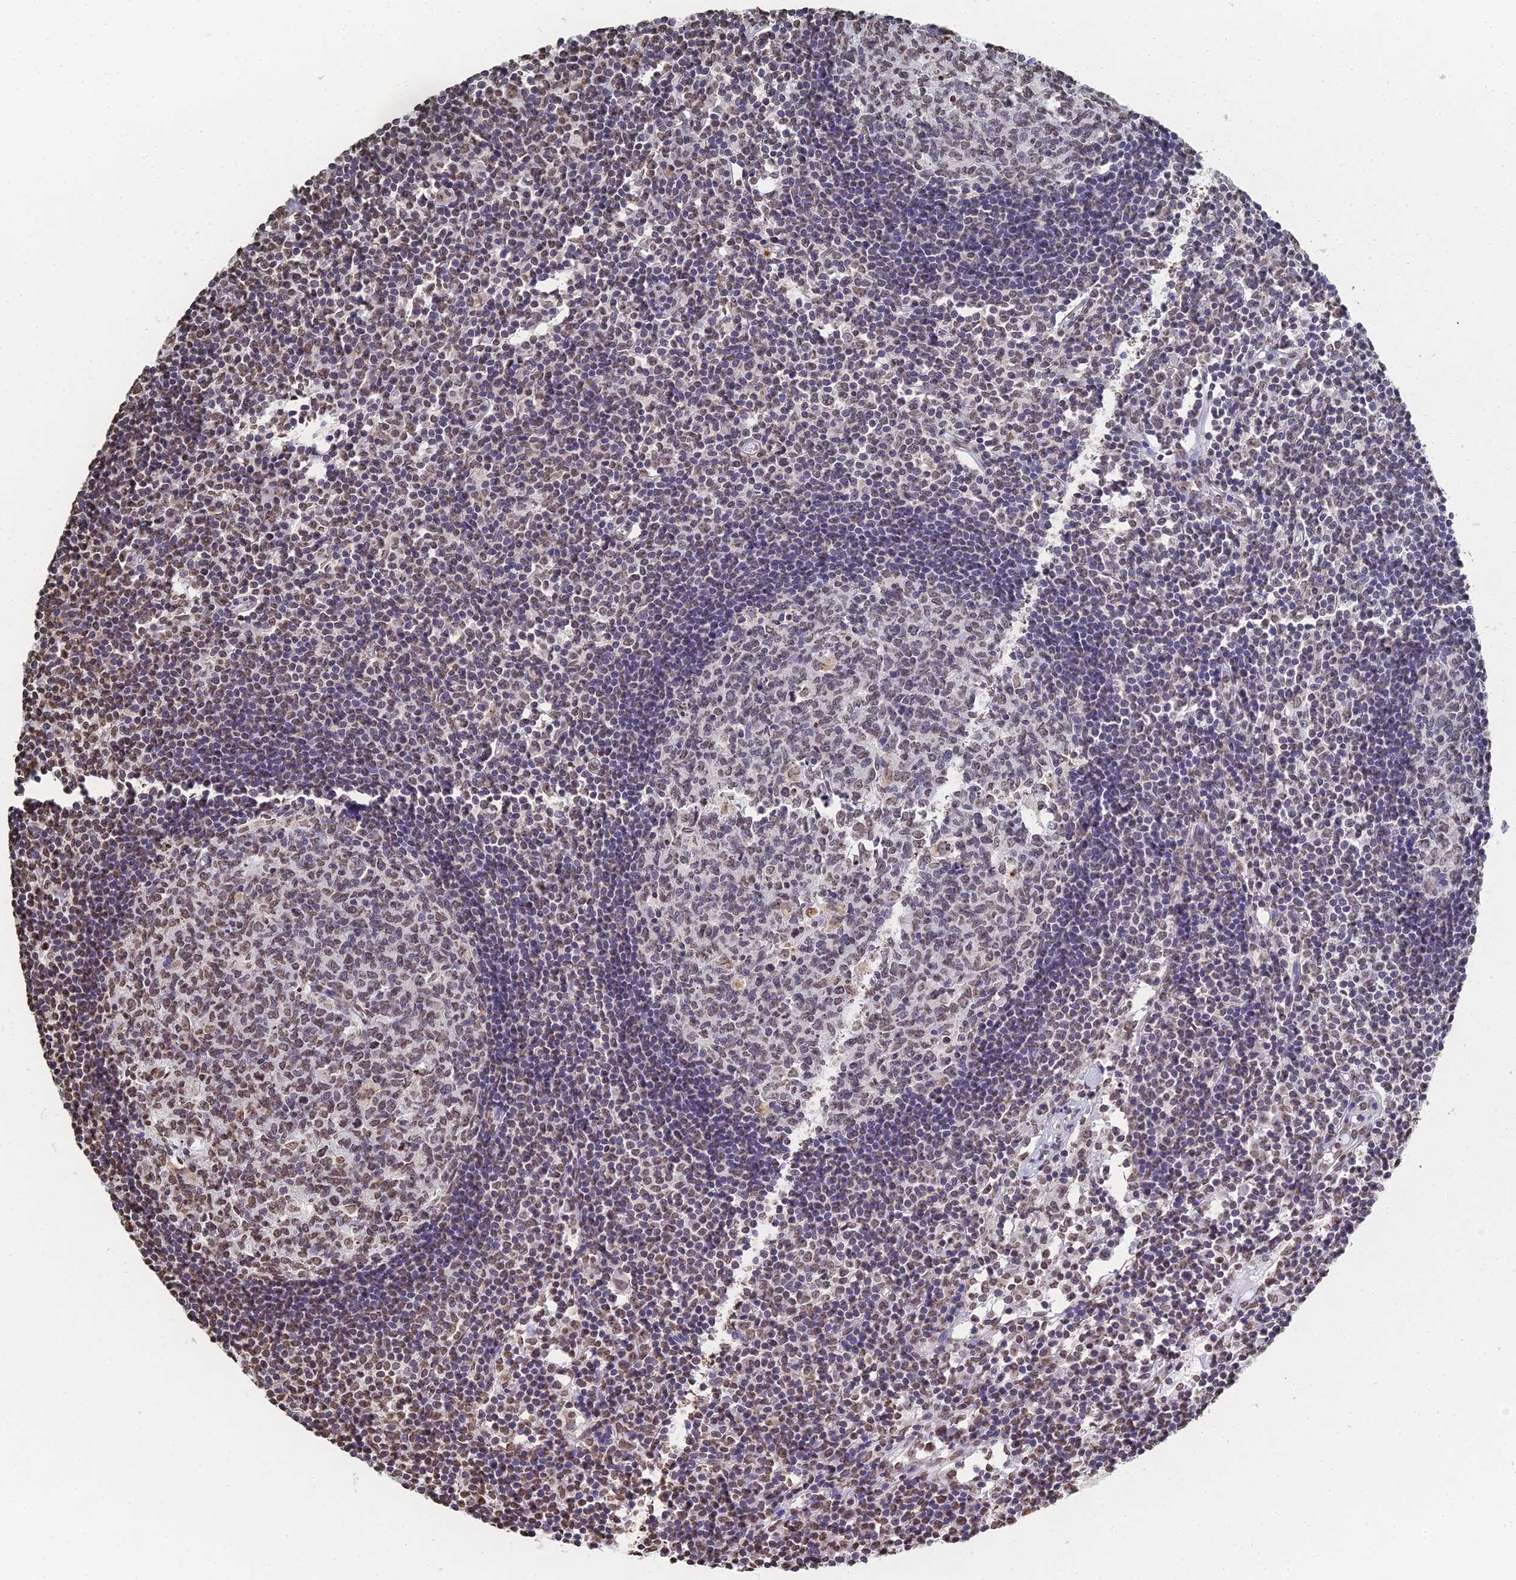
{"staining": {"intensity": "moderate", "quantity": "<25%", "location": "nuclear"}, "tissue": "lymph node", "cell_type": "Germinal center cells", "image_type": "normal", "snomed": [{"axis": "morphology", "description": "Normal tissue, NOS"}, {"axis": "topography", "description": "Lymph node"}], "caption": "A brown stain shows moderate nuclear staining of a protein in germinal center cells of benign lymph node.", "gene": "GBP3", "patient": {"sex": "female", "age": 55}}